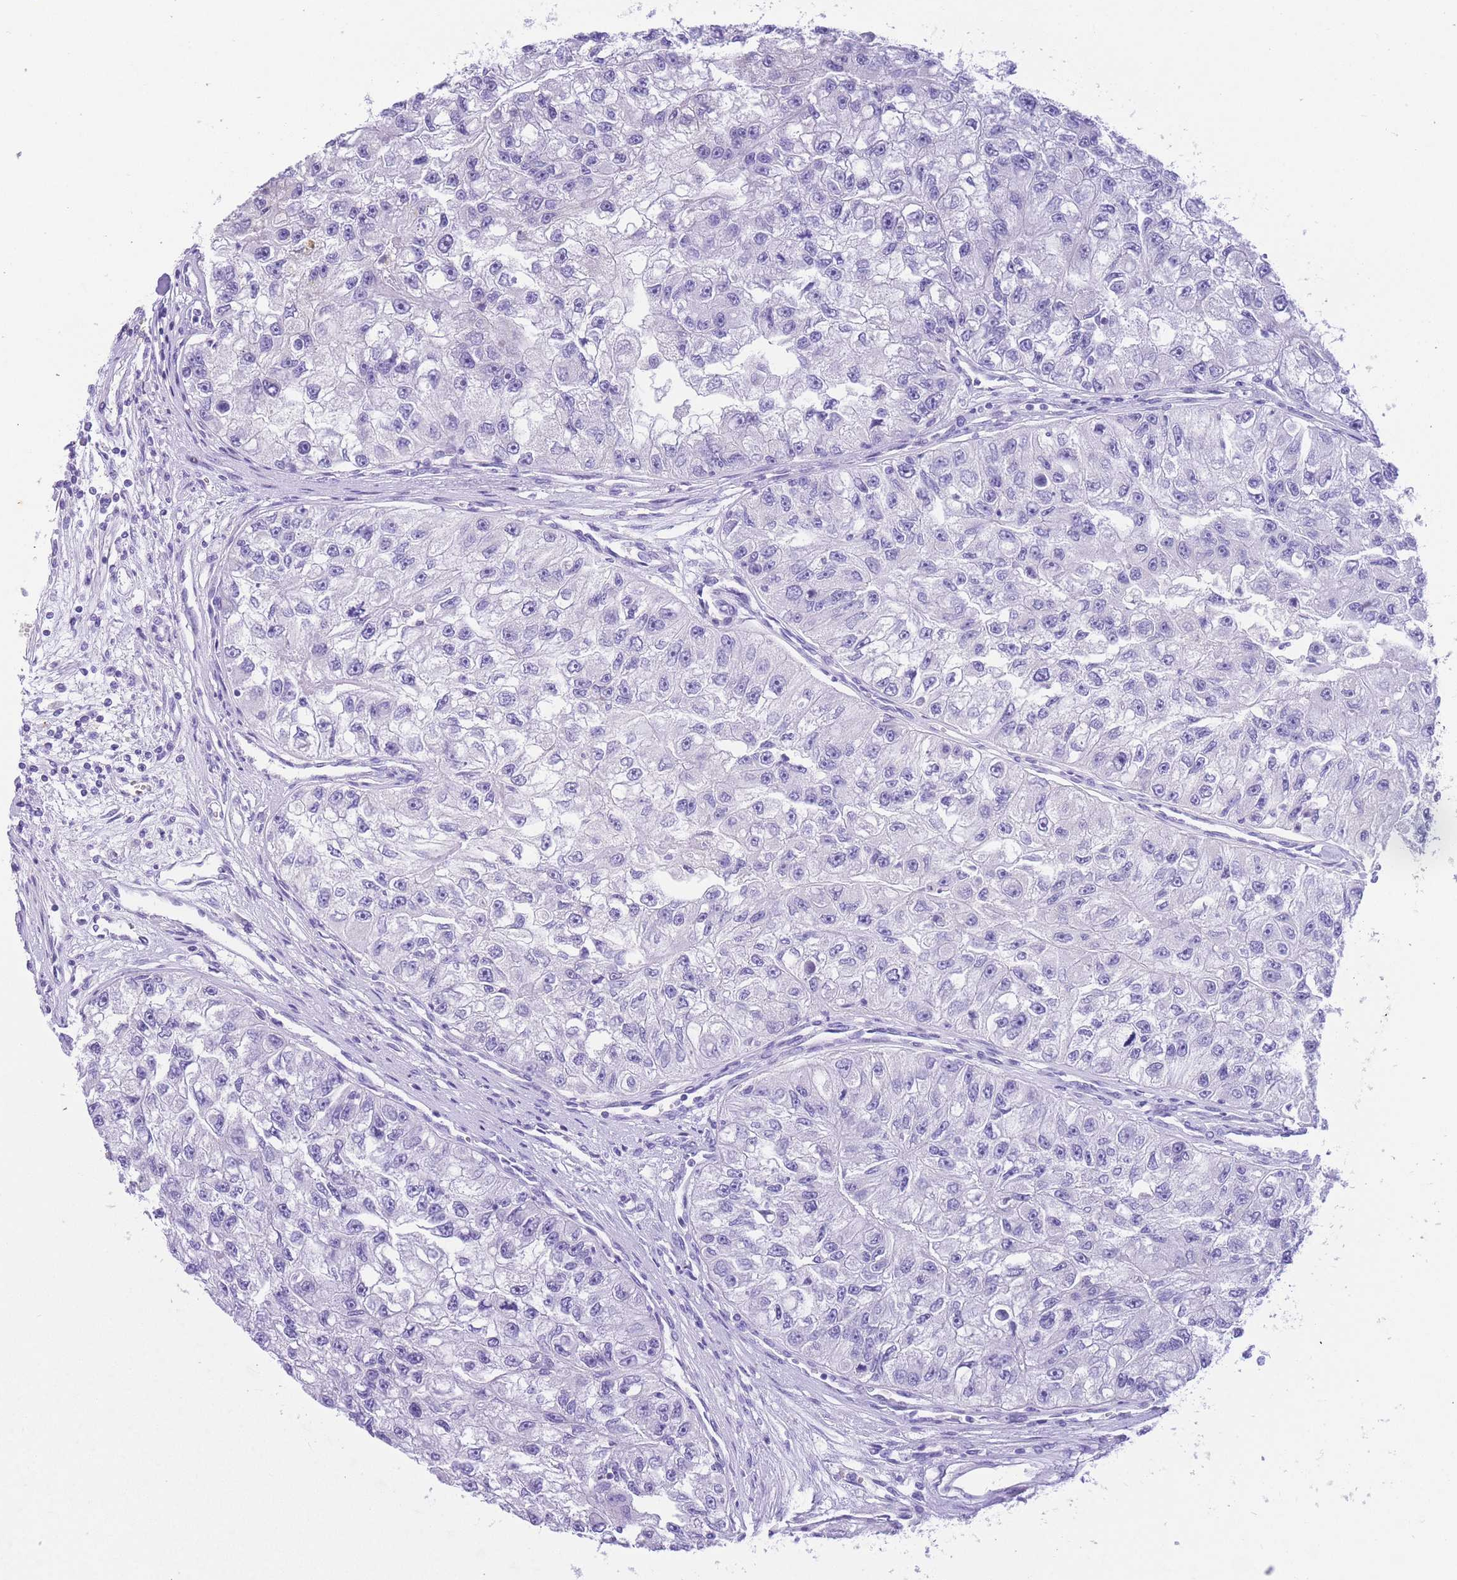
{"staining": {"intensity": "negative", "quantity": "none", "location": "none"}, "tissue": "renal cancer", "cell_type": "Tumor cells", "image_type": "cancer", "snomed": [{"axis": "morphology", "description": "Adenocarcinoma, NOS"}, {"axis": "topography", "description": "Kidney"}], "caption": "This photomicrograph is of adenocarcinoma (renal) stained with IHC to label a protein in brown with the nuclei are counter-stained blue. There is no positivity in tumor cells.", "gene": "TIFAB", "patient": {"sex": "male", "age": 63}}